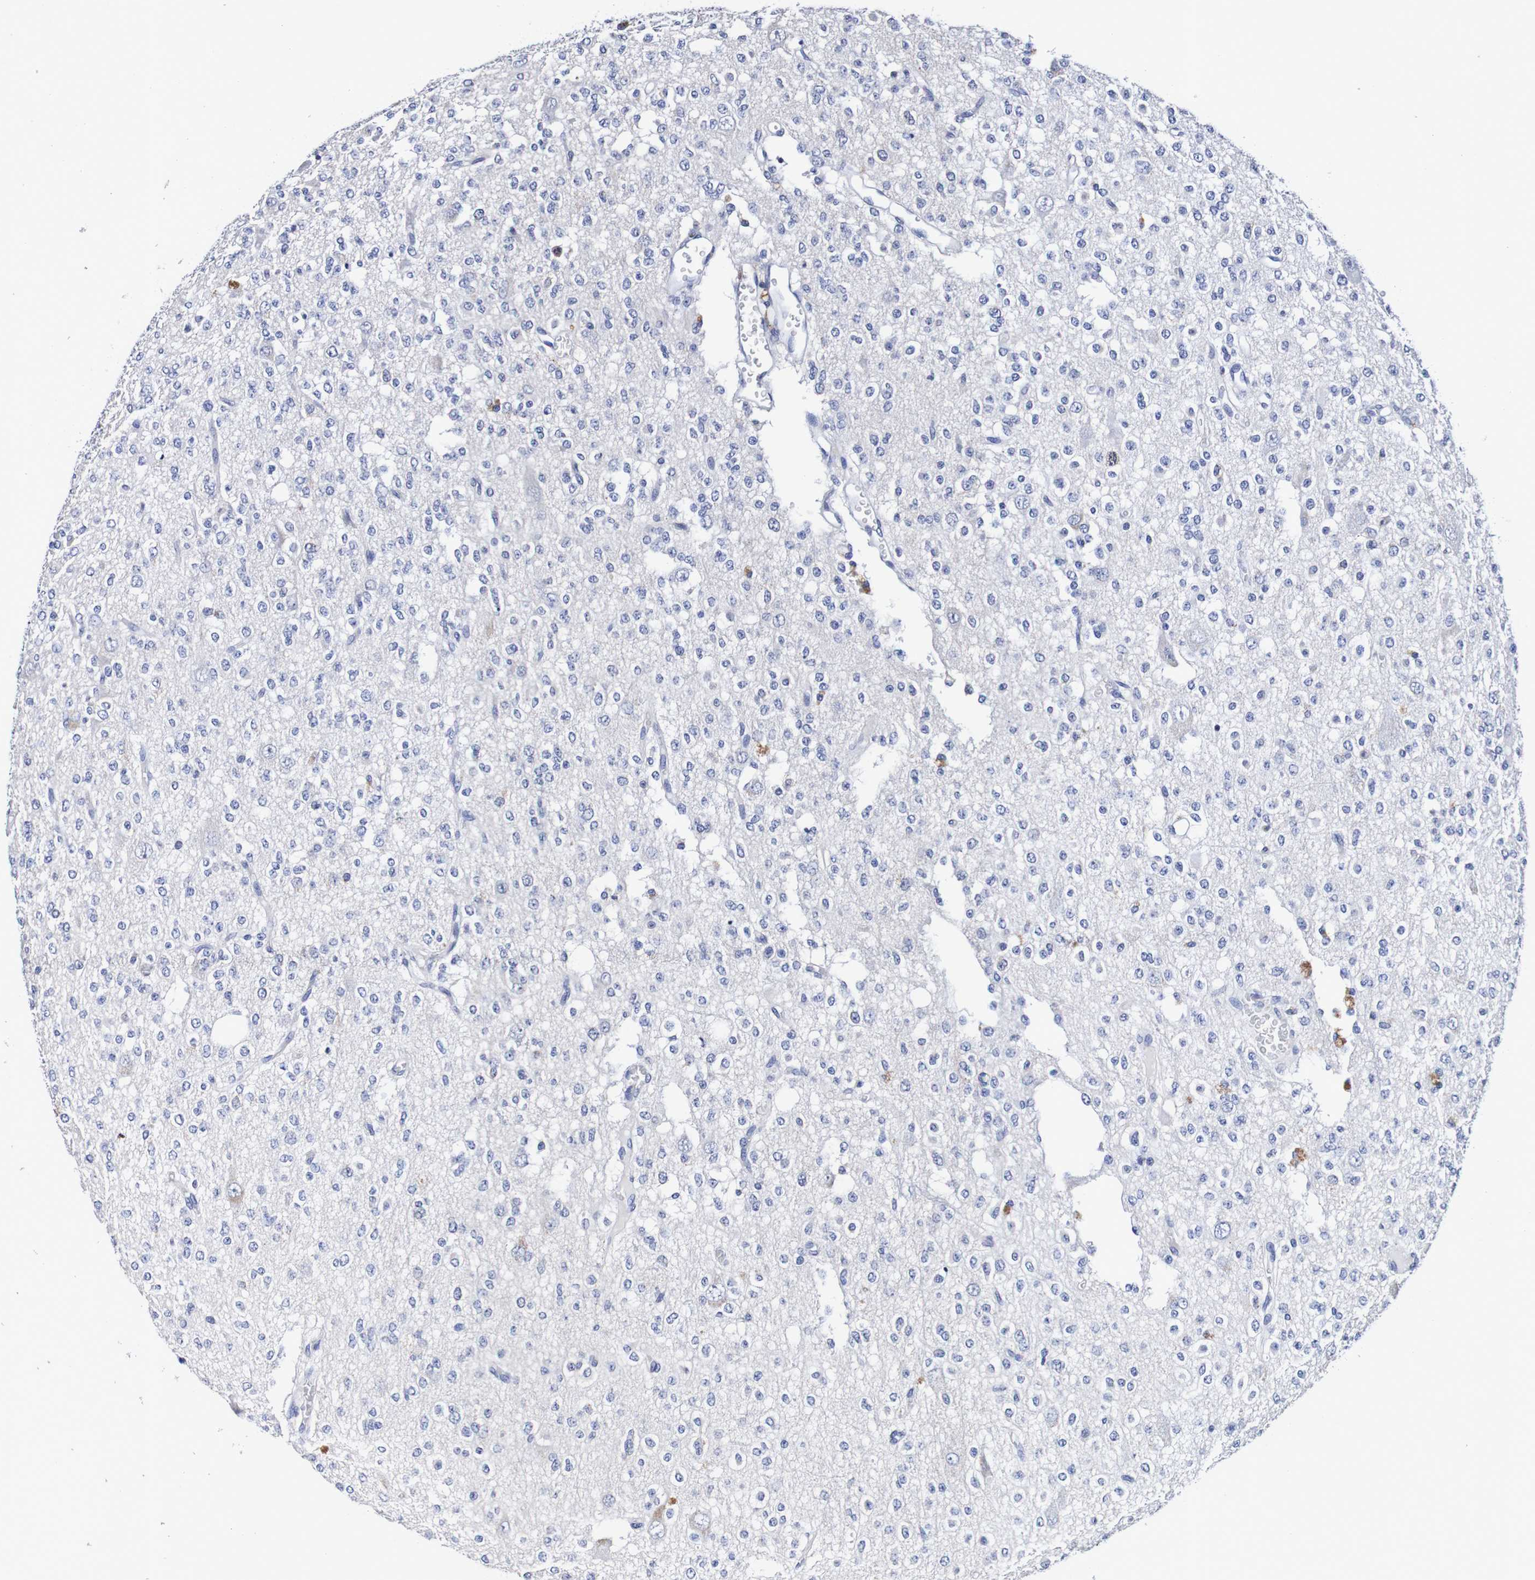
{"staining": {"intensity": "moderate", "quantity": "<25%", "location": "cytoplasmic/membranous"}, "tissue": "glioma", "cell_type": "Tumor cells", "image_type": "cancer", "snomed": [{"axis": "morphology", "description": "Glioma, malignant, Low grade"}, {"axis": "topography", "description": "Brain"}], "caption": "There is low levels of moderate cytoplasmic/membranous positivity in tumor cells of glioma, as demonstrated by immunohistochemical staining (brown color).", "gene": "ACVR1C", "patient": {"sex": "male", "age": 38}}